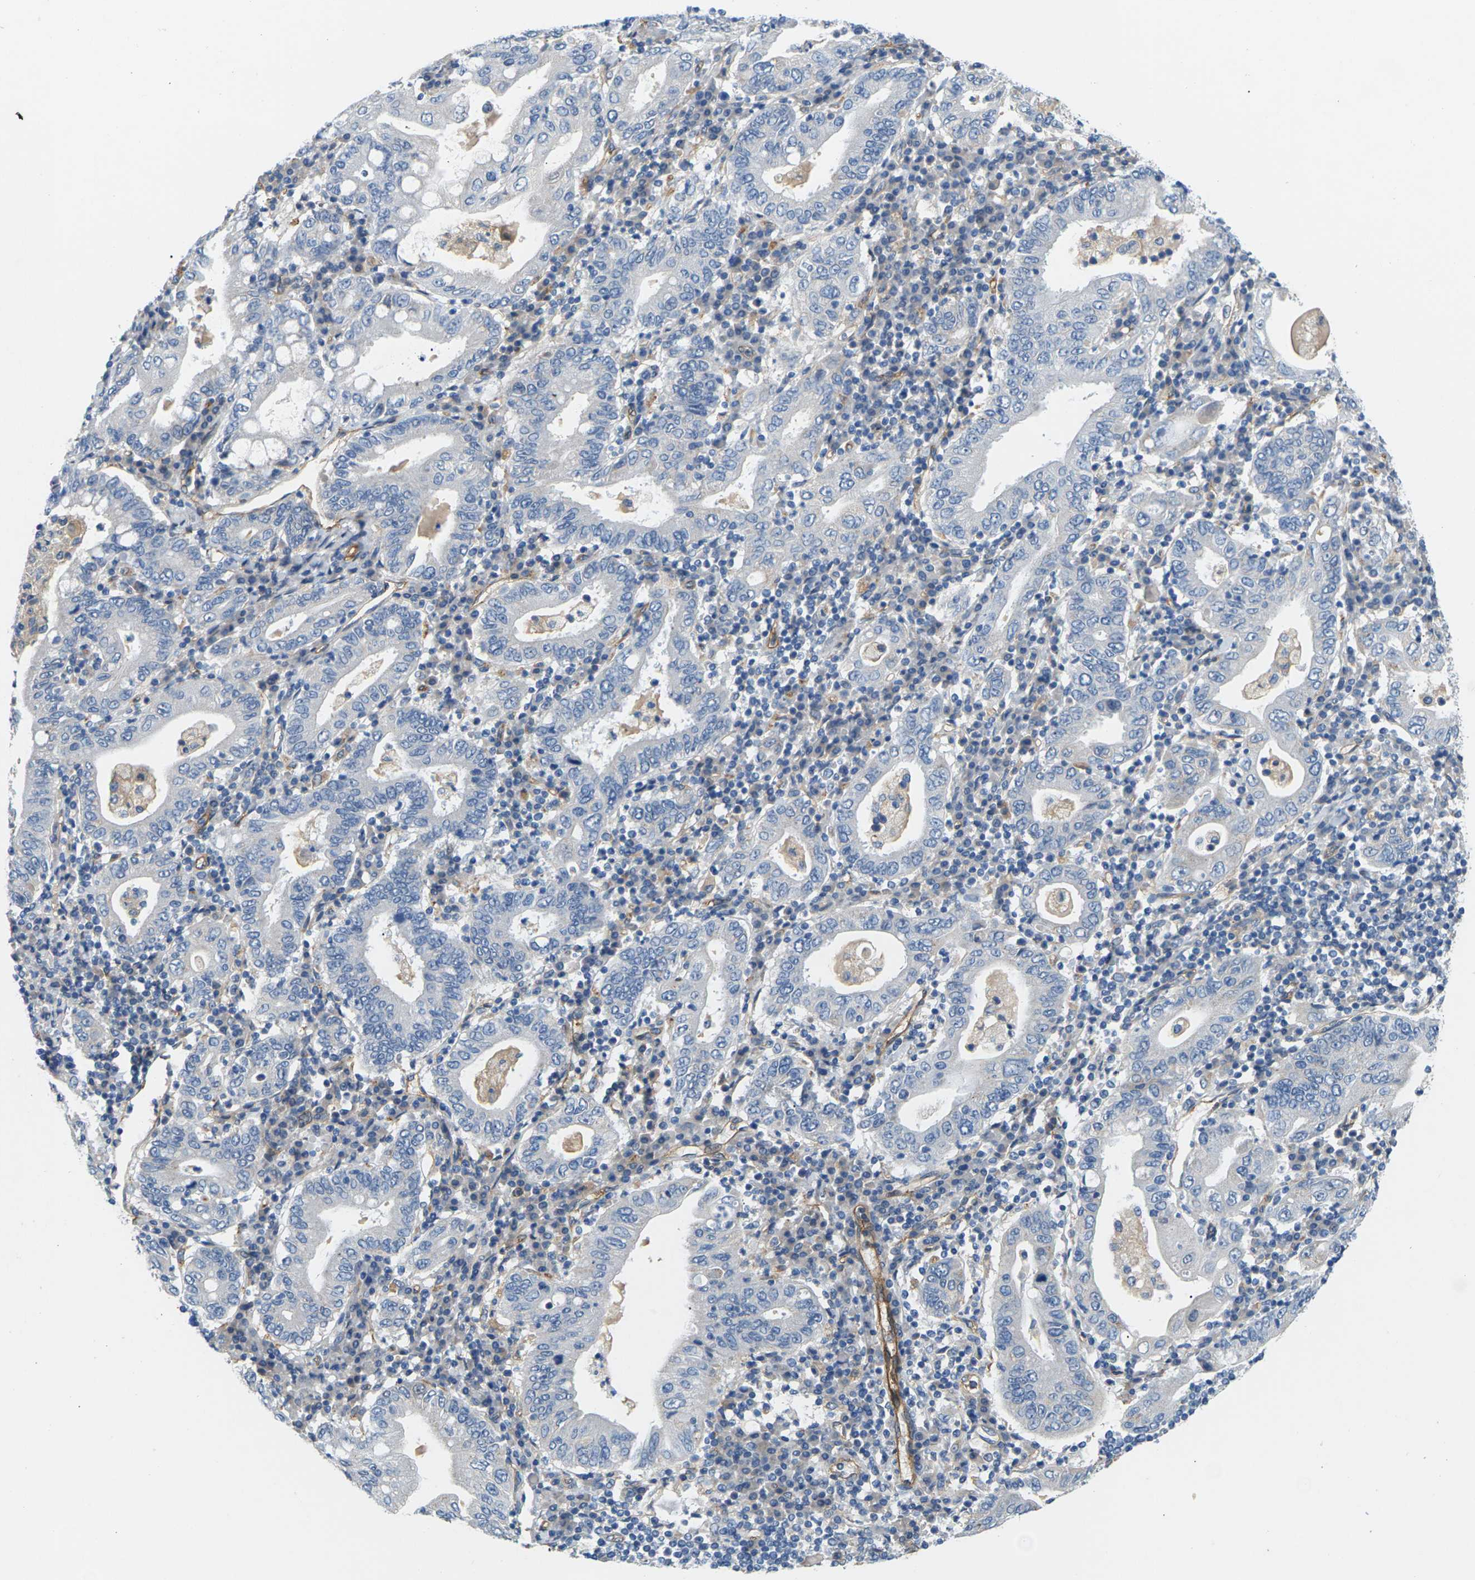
{"staining": {"intensity": "negative", "quantity": "none", "location": "none"}, "tissue": "stomach cancer", "cell_type": "Tumor cells", "image_type": "cancer", "snomed": [{"axis": "morphology", "description": "Normal tissue, NOS"}, {"axis": "morphology", "description": "Adenocarcinoma, NOS"}, {"axis": "topography", "description": "Esophagus"}, {"axis": "topography", "description": "Stomach, upper"}, {"axis": "topography", "description": "Peripheral nerve tissue"}], "caption": "The histopathology image displays no staining of tumor cells in stomach adenocarcinoma.", "gene": "ITGA5", "patient": {"sex": "male", "age": 62}}